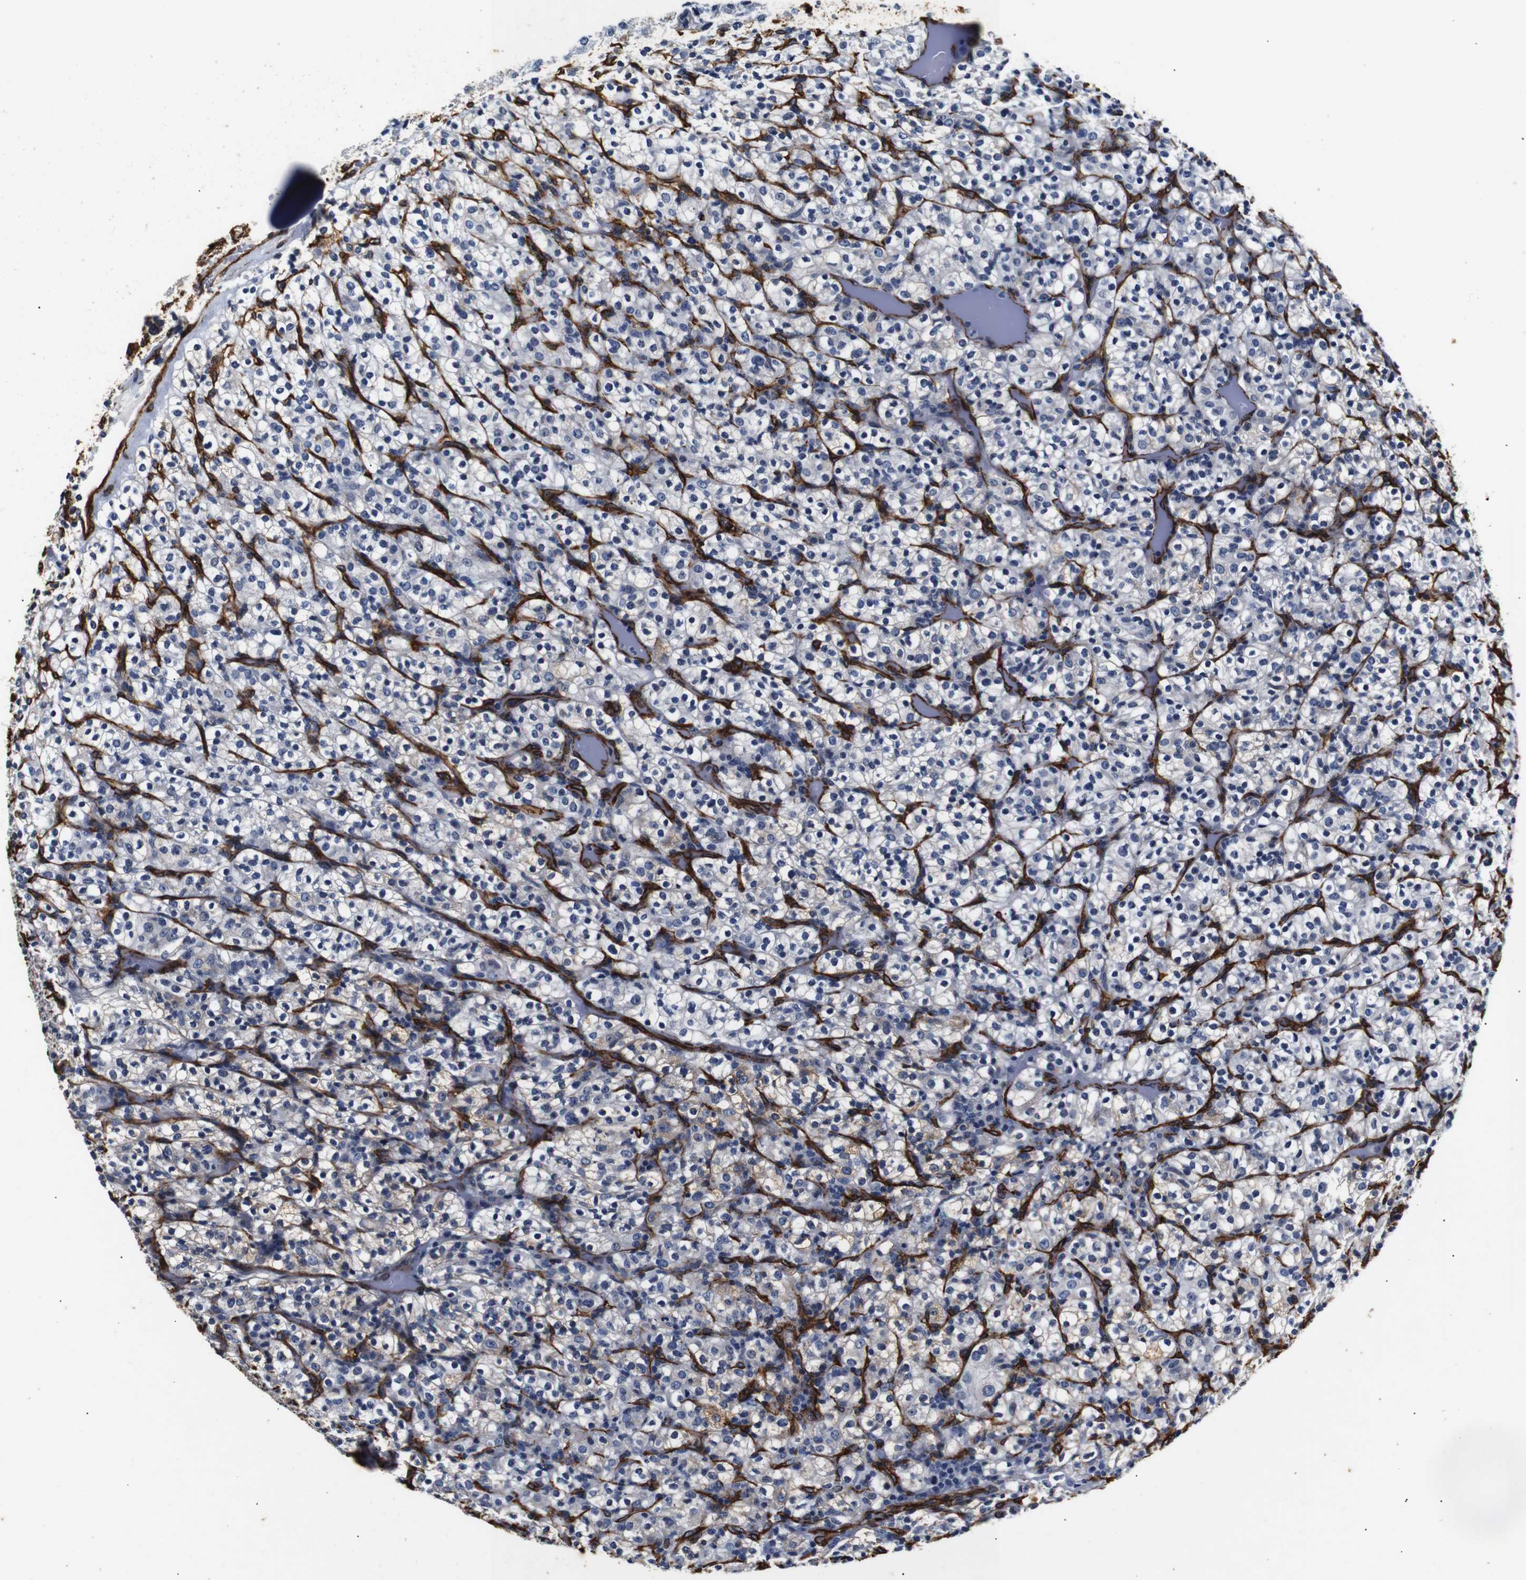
{"staining": {"intensity": "negative", "quantity": "none", "location": "none"}, "tissue": "renal cancer", "cell_type": "Tumor cells", "image_type": "cancer", "snomed": [{"axis": "morphology", "description": "Normal tissue, NOS"}, {"axis": "morphology", "description": "Adenocarcinoma, NOS"}, {"axis": "topography", "description": "Kidney"}], "caption": "Immunohistochemistry (IHC) image of neoplastic tissue: renal adenocarcinoma stained with DAB (3,3'-diaminobenzidine) reveals no significant protein staining in tumor cells.", "gene": "CAV2", "patient": {"sex": "female", "age": 72}}